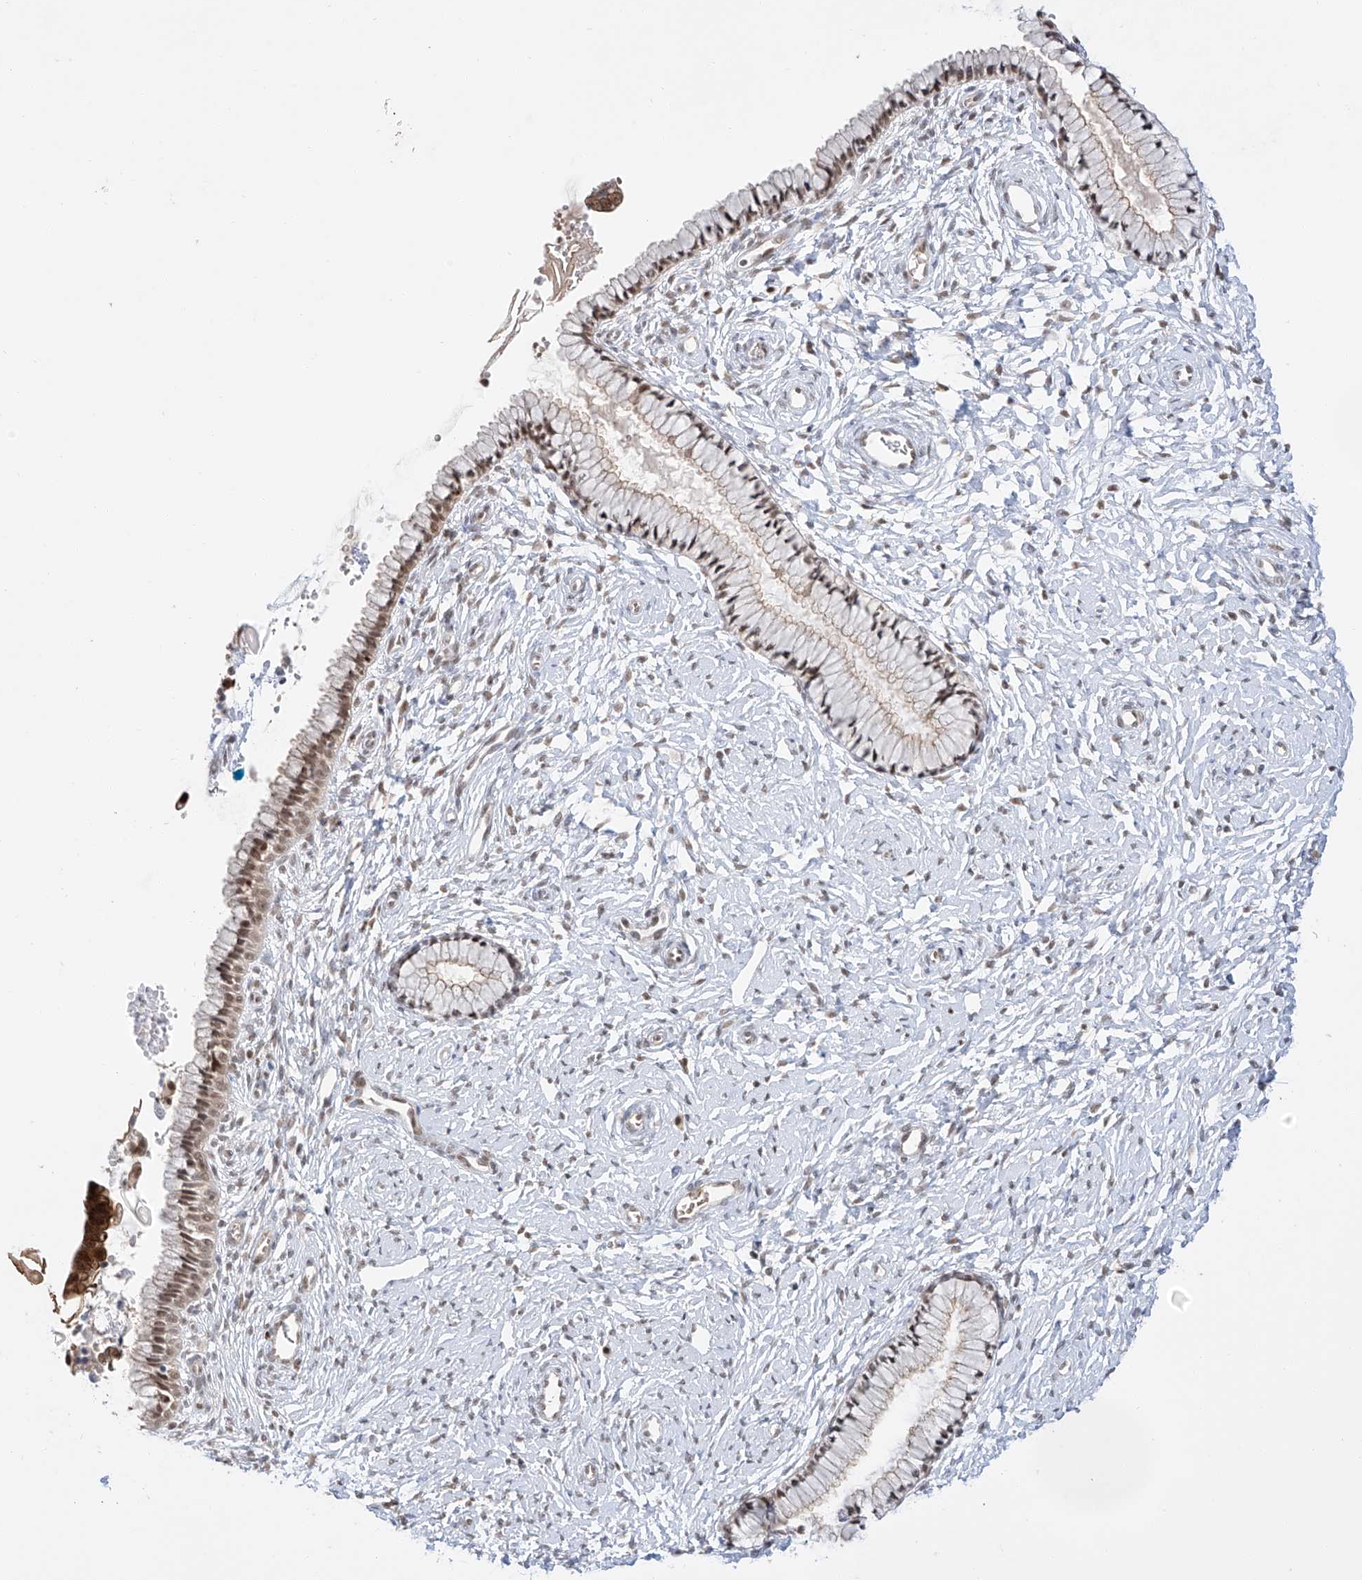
{"staining": {"intensity": "moderate", "quantity": ">75%", "location": "cytoplasmic/membranous,nuclear"}, "tissue": "cervix", "cell_type": "Glandular cells", "image_type": "normal", "snomed": [{"axis": "morphology", "description": "Normal tissue, NOS"}, {"axis": "topography", "description": "Cervix"}], "caption": "Protein staining exhibits moderate cytoplasmic/membranous,nuclear expression in about >75% of glandular cells in unremarkable cervix. (DAB = brown stain, brightfield microscopy at high magnification).", "gene": "POGK", "patient": {"sex": "female", "age": 33}}